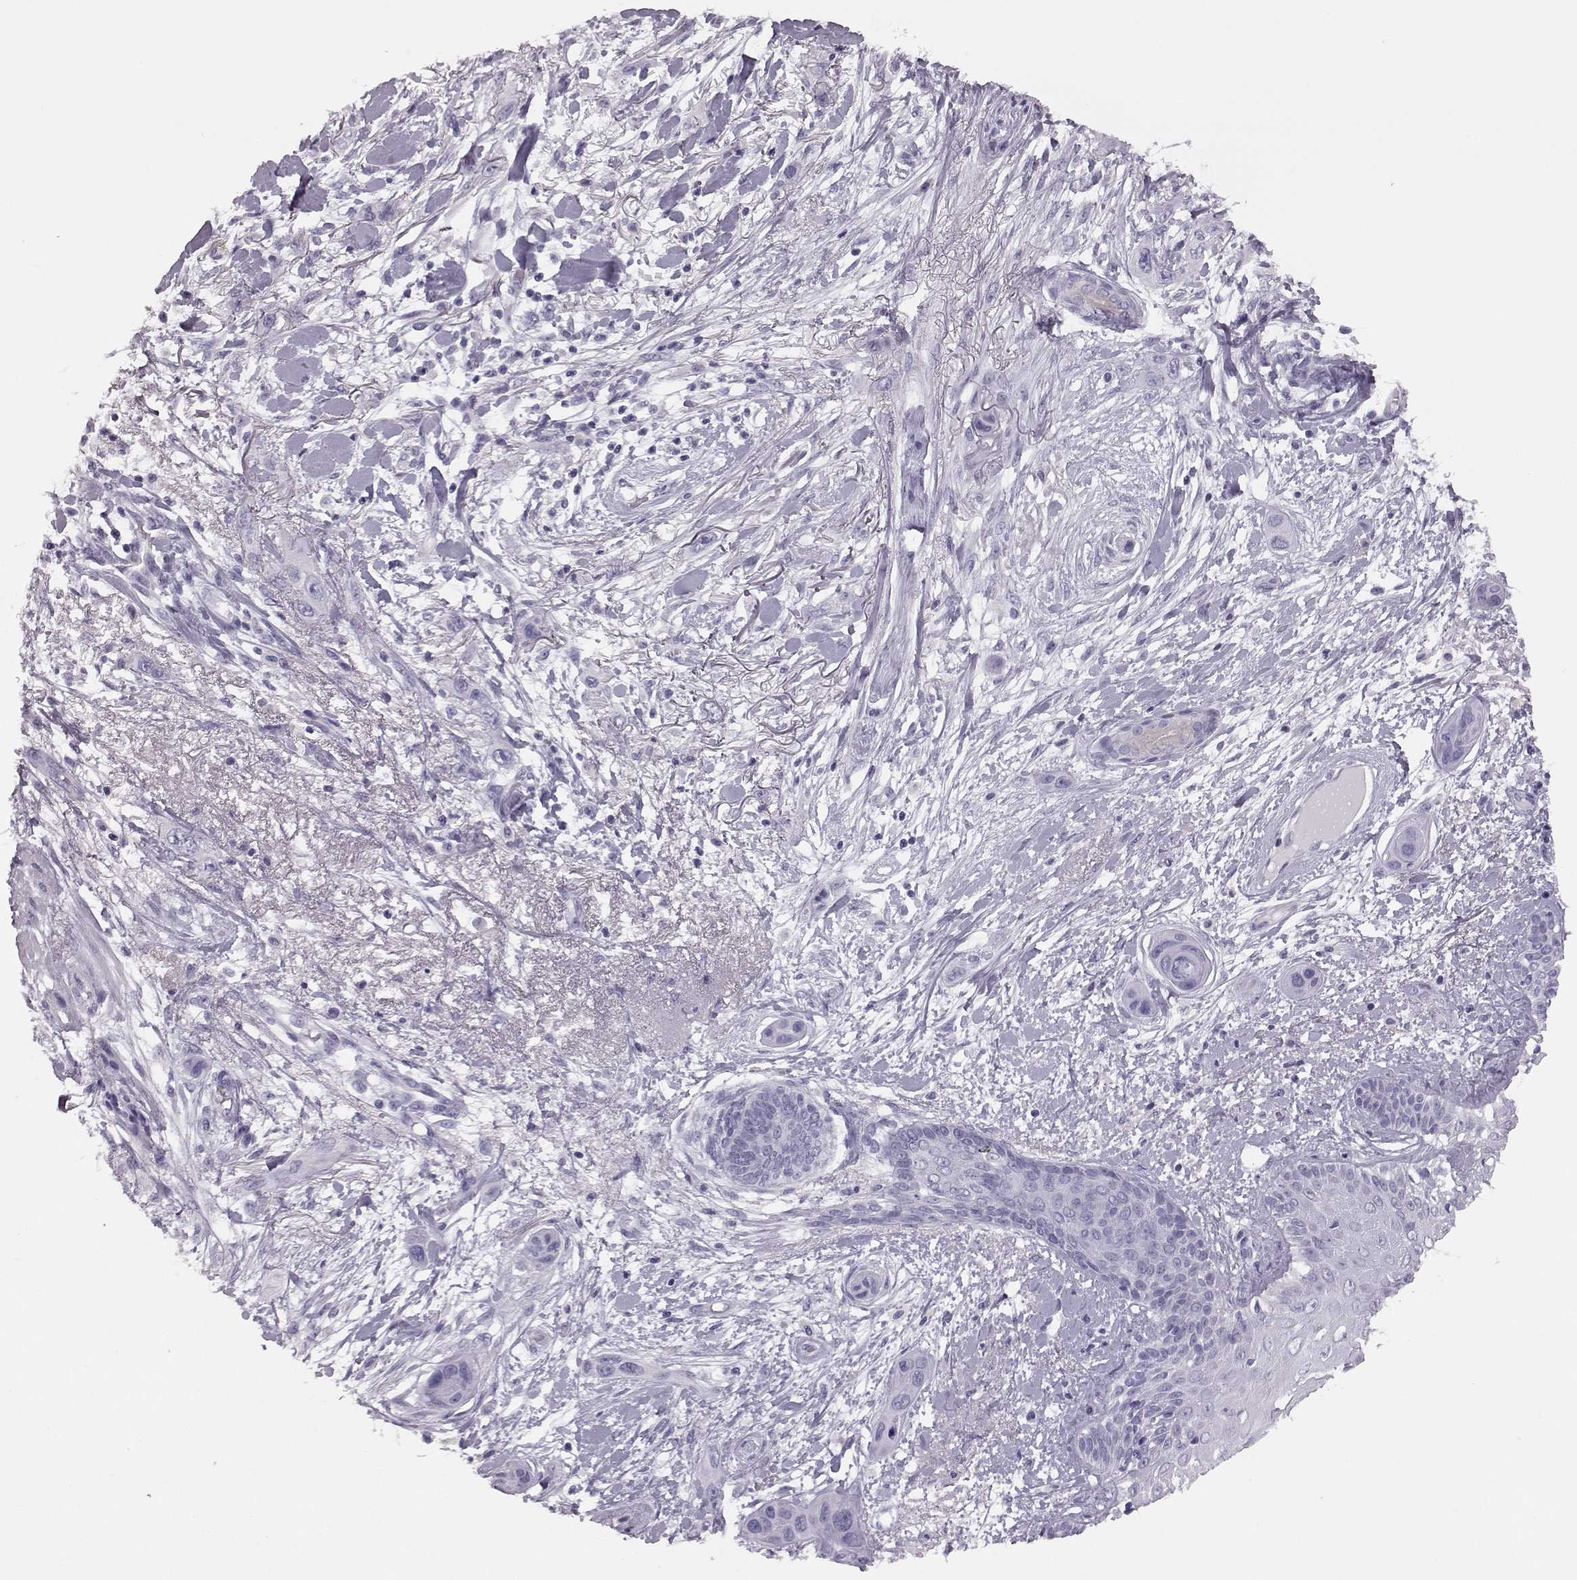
{"staining": {"intensity": "negative", "quantity": "none", "location": "none"}, "tissue": "skin cancer", "cell_type": "Tumor cells", "image_type": "cancer", "snomed": [{"axis": "morphology", "description": "Squamous cell carcinoma, NOS"}, {"axis": "topography", "description": "Skin"}], "caption": "Tumor cells are negative for brown protein staining in skin cancer. The staining is performed using DAB (3,3'-diaminobenzidine) brown chromogen with nuclei counter-stained in using hematoxylin.", "gene": "BFSP2", "patient": {"sex": "male", "age": 79}}